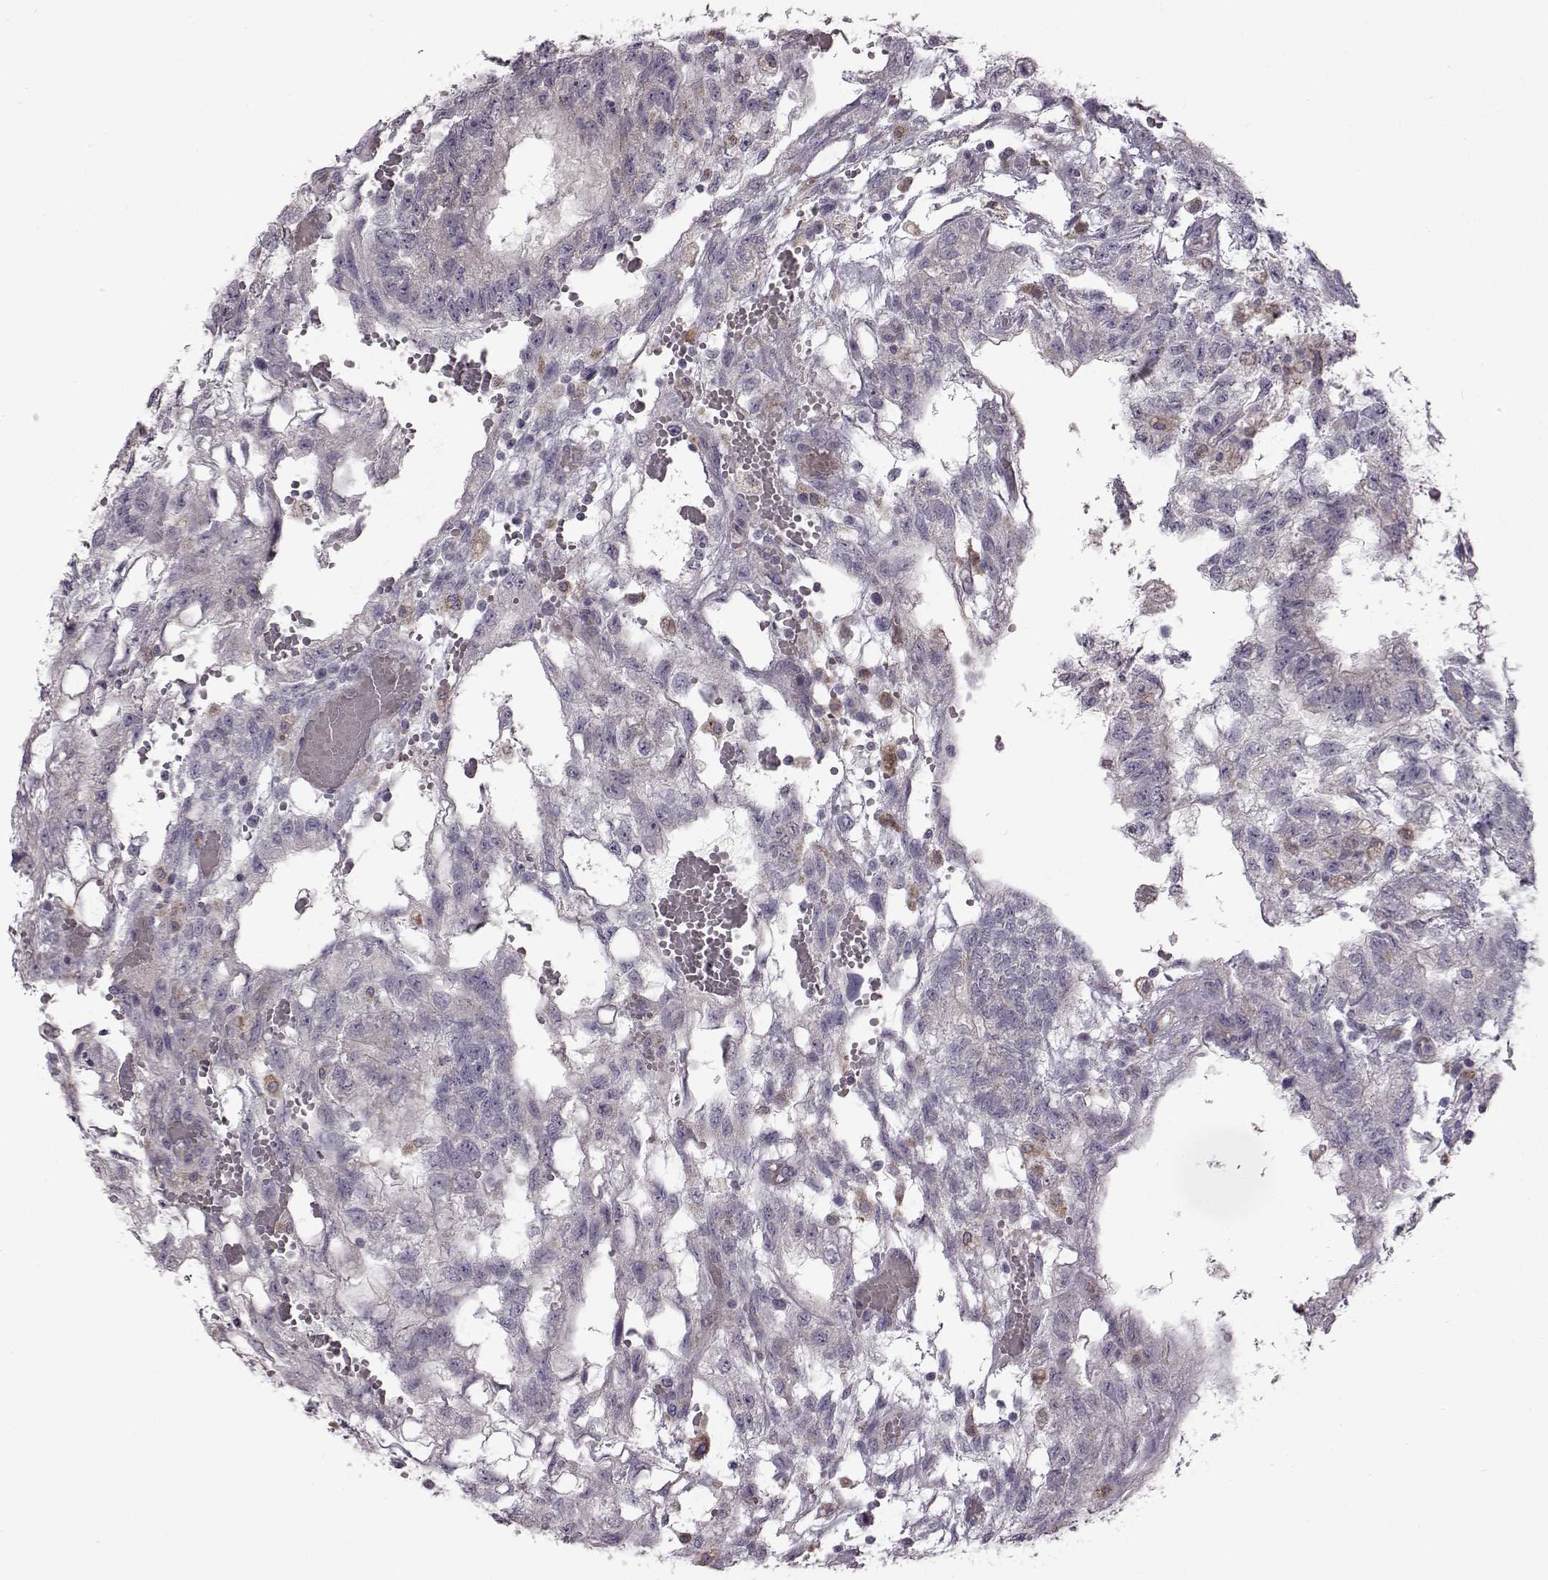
{"staining": {"intensity": "negative", "quantity": "none", "location": "none"}, "tissue": "testis cancer", "cell_type": "Tumor cells", "image_type": "cancer", "snomed": [{"axis": "morphology", "description": "Carcinoma, Embryonal, NOS"}, {"axis": "topography", "description": "Testis"}], "caption": "High power microscopy micrograph of an IHC photomicrograph of testis embryonal carcinoma, revealing no significant expression in tumor cells.", "gene": "B3GNT6", "patient": {"sex": "male", "age": 32}}